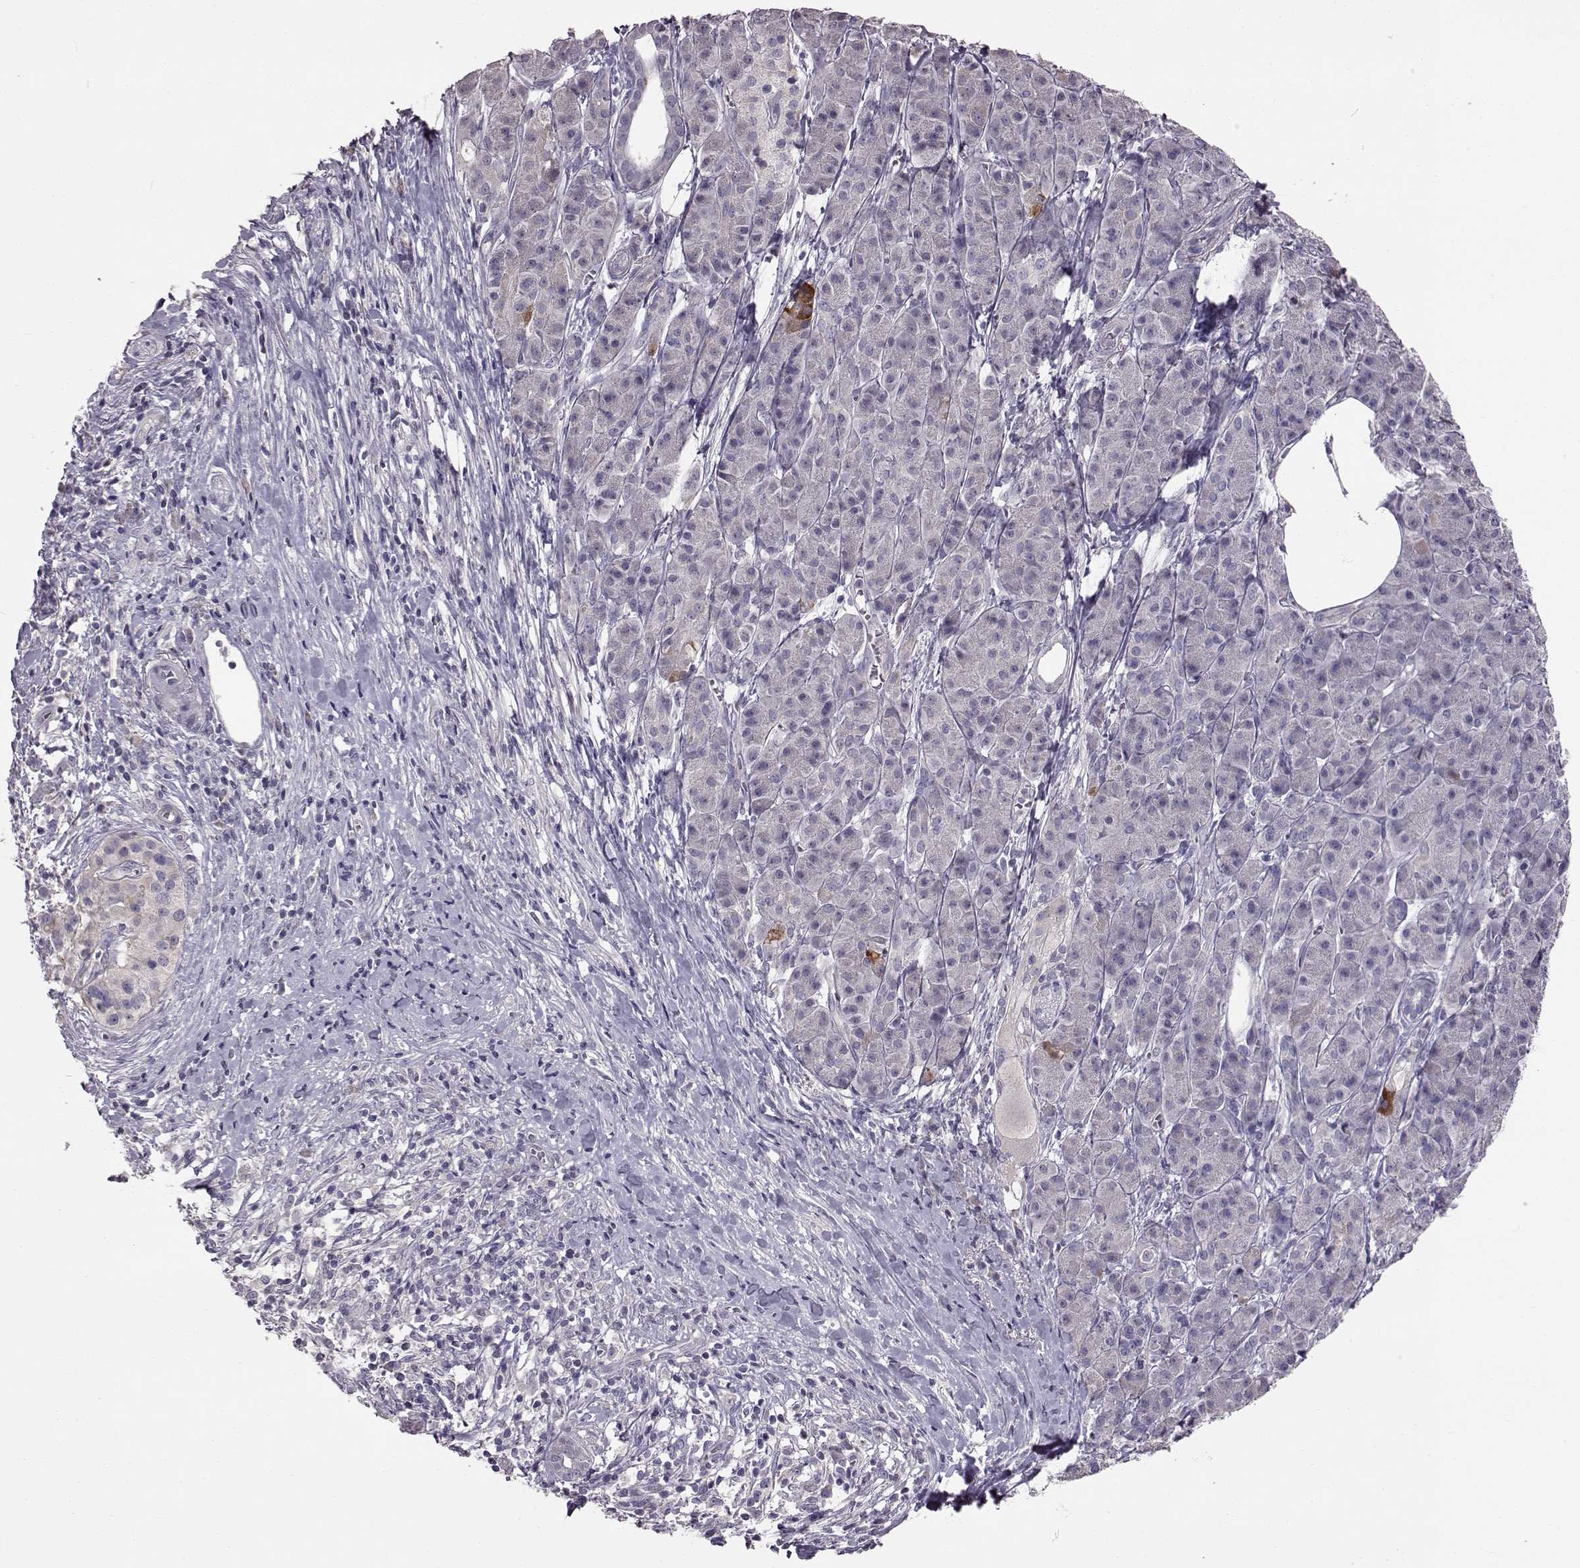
{"staining": {"intensity": "negative", "quantity": "none", "location": "none"}, "tissue": "pancreatic cancer", "cell_type": "Tumor cells", "image_type": "cancer", "snomed": [{"axis": "morphology", "description": "Adenocarcinoma, NOS"}, {"axis": "topography", "description": "Pancreas"}], "caption": "Immunohistochemistry (IHC) image of neoplastic tissue: adenocarcinoma (pancreatic) stained with DAB shows no significant protein positivity in tumor cells.", "gene": "ADGRG2", "patient": {"sex": "male", "age": 61}}